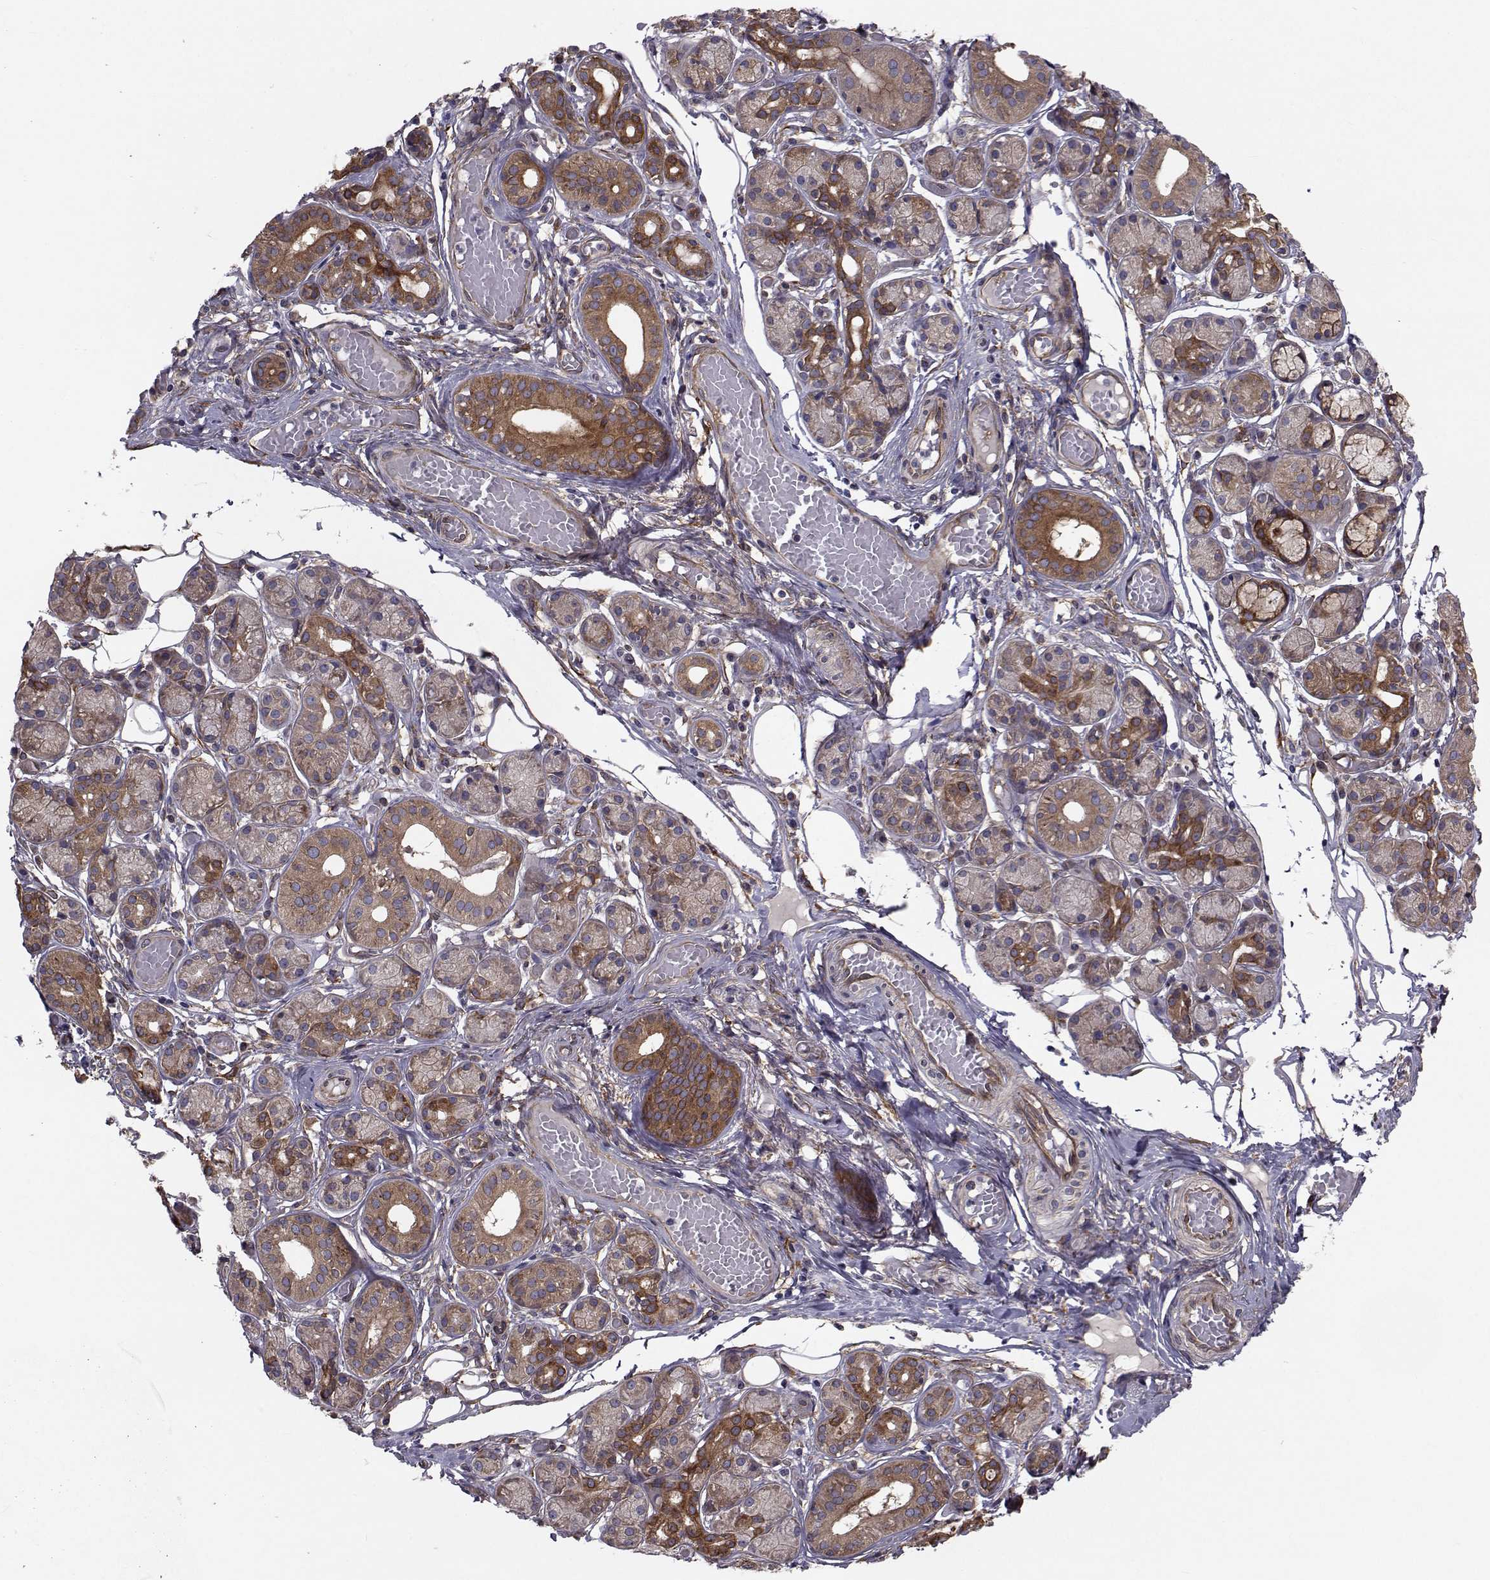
{"staining": {"intensity": "moderate", "quantity": "25%-75%", "location": "cytoplasmic/membranous"}, "tissue": "salivary gland", "cell_type": "Glandular cells", "image_type": "normal", "snomed": [{"axis": "morphology", "description": "Normal tissue, NOS"}, {"axis": "topography", "description": "Salivary gland"}, {"axis": "topography", "description": "Peripheral nerve tissue"}], "caption": "Glandular cells display medium levels of moderate cytoplasmic/membranous positivity in about 25%-75% of cells in benign human salivary gland.", "gene": "TRIP10", "patient": {"sex": "male", "age": 71}}